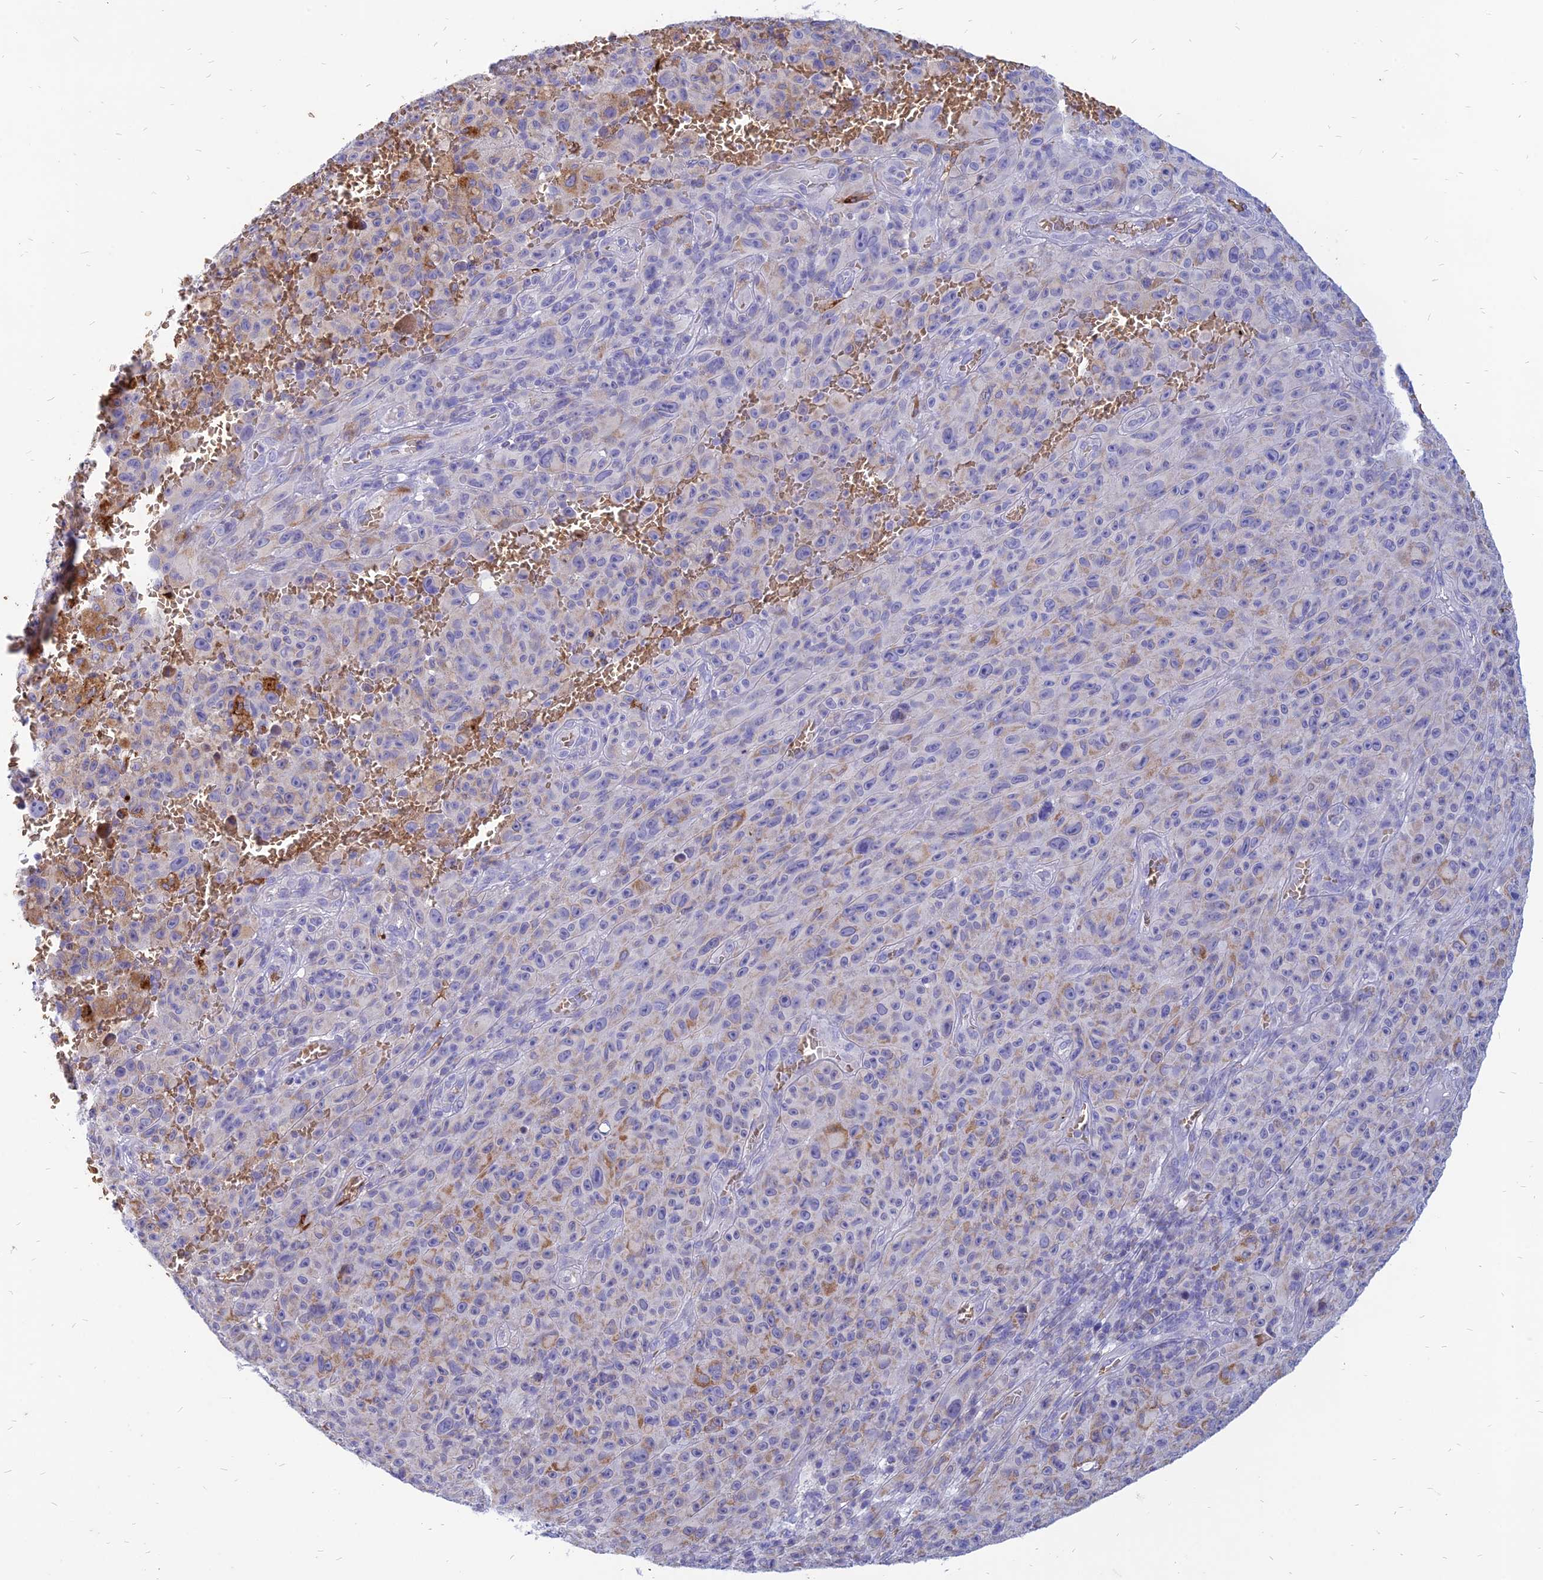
{"staining": {"intensity": "moderate", "quantity": "<25%", "location": "cytoplasmic/membranous"}, "tissue": "melanoma", "cell_type": "Tumor cells", "image_type": "cancer", "snomed": [{"axis": "morphology", "description": "Malignant melanoma, NOS"}, {"axis": "topography", "description": "Skin"}], "caption": "DAB (3,3'-diaminobenzidine) immunohistochemical staining of melanoma demonstrates moderate cytoplasmic/membranous protein positivity in about <25% of tumor cells.", "gene": "HHAT", "patient": {"sex": "female", "age": 82}}